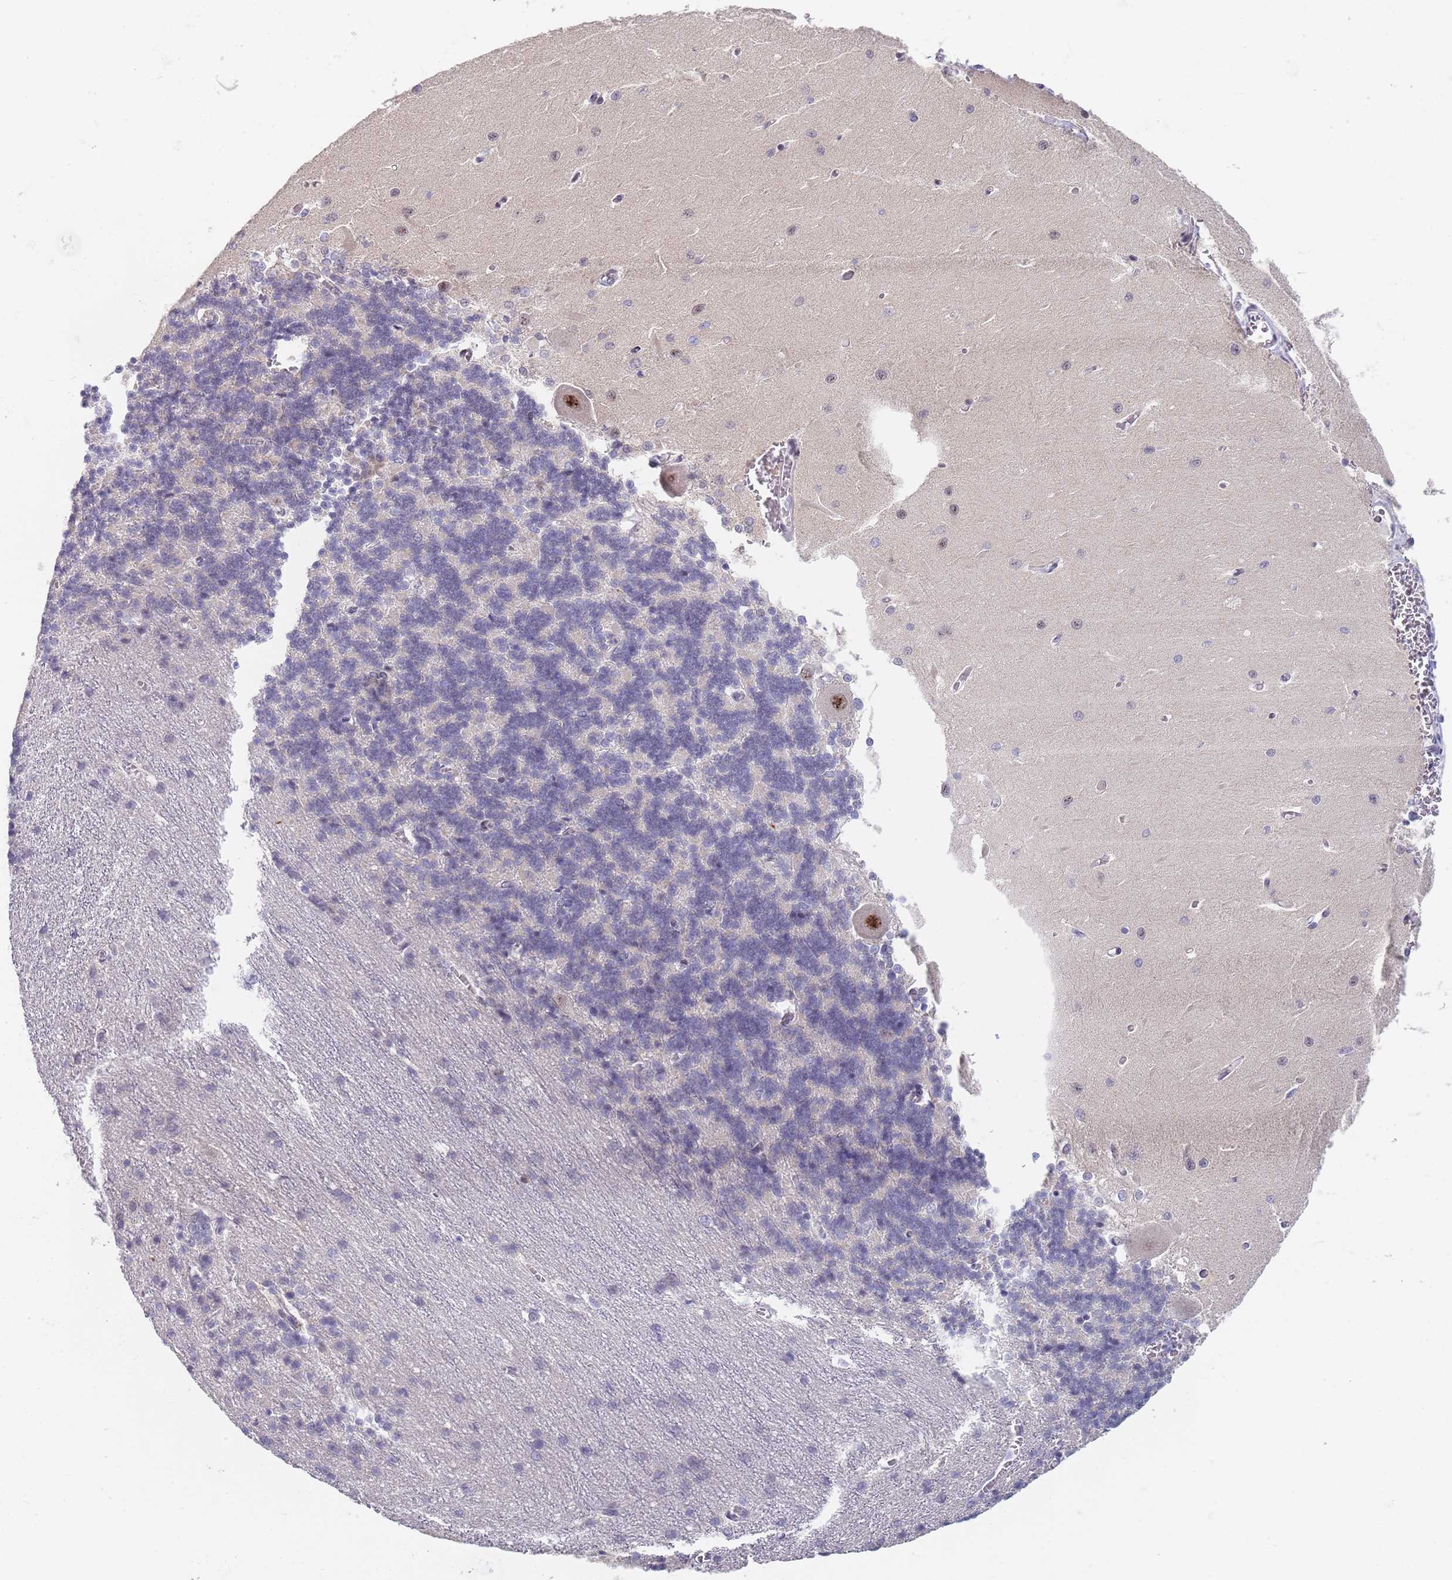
{"staining": {"intensity": "negative", "quantity": "none", "location": "none"}, "tissue": "cerebellum", "cell_type": "Cells in granular layer", "image_type": "normal", "snomed": [{"axis": "morphology", "description": "Normal tissue, NOS"}, {"axis": "topography", "description": "Cerebellum"}], "caption": "Immunohistochemistry image of benign cerebellum stained for a protein (brown), which reveals no expression in cells in granular layer. The staining was performed using DAB to visualize the protein expression in brown, while the nuclei were stained in blue with hematoxylin (Magnification: 20x).", "gene": "PLCL2", "patient": {"sex": "male", "age": 37}}